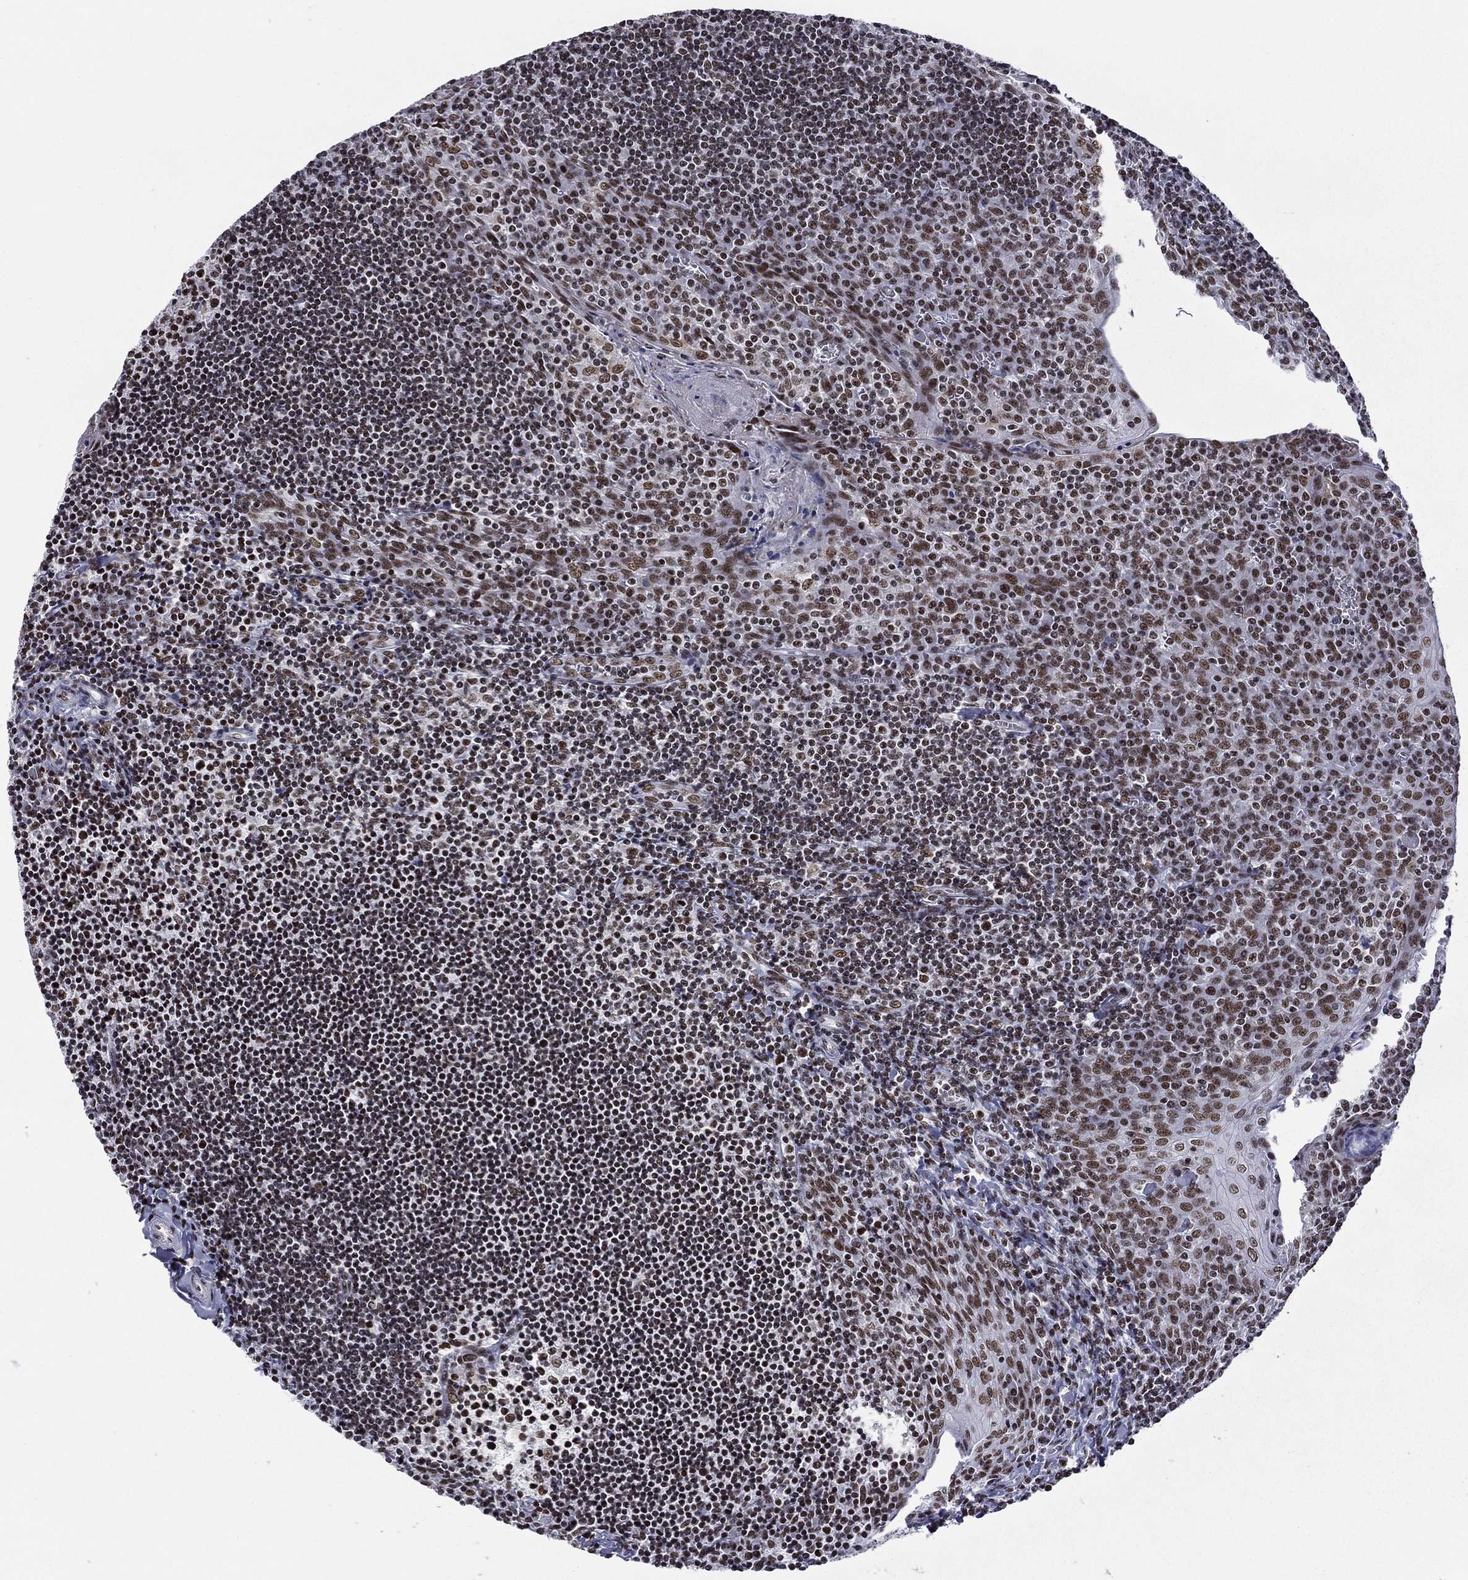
{"staining": {"intensity": "weak", "quantity": "25%-75%", "location": "nuclear"}, "tissue": "tonsil", "cell_type": "Germinal center cells", "image_type": "normal", "snomed": [{"axis": "morphology", "description": "Normal tissue, NOS"}, {"axis": "topography", "description": "Tonsil"}], "caption": "High-magnification brightfield microscopy of unremarkable tonsil stained with DAB (brown) and counterstained with hematoxylin (blue). germinal center cells exhibit weak nuclear positivity is appreciated in approximately25%-75% of cells.", "gene": "ETV5", "patient": {"sex": "female", "age": 12}}